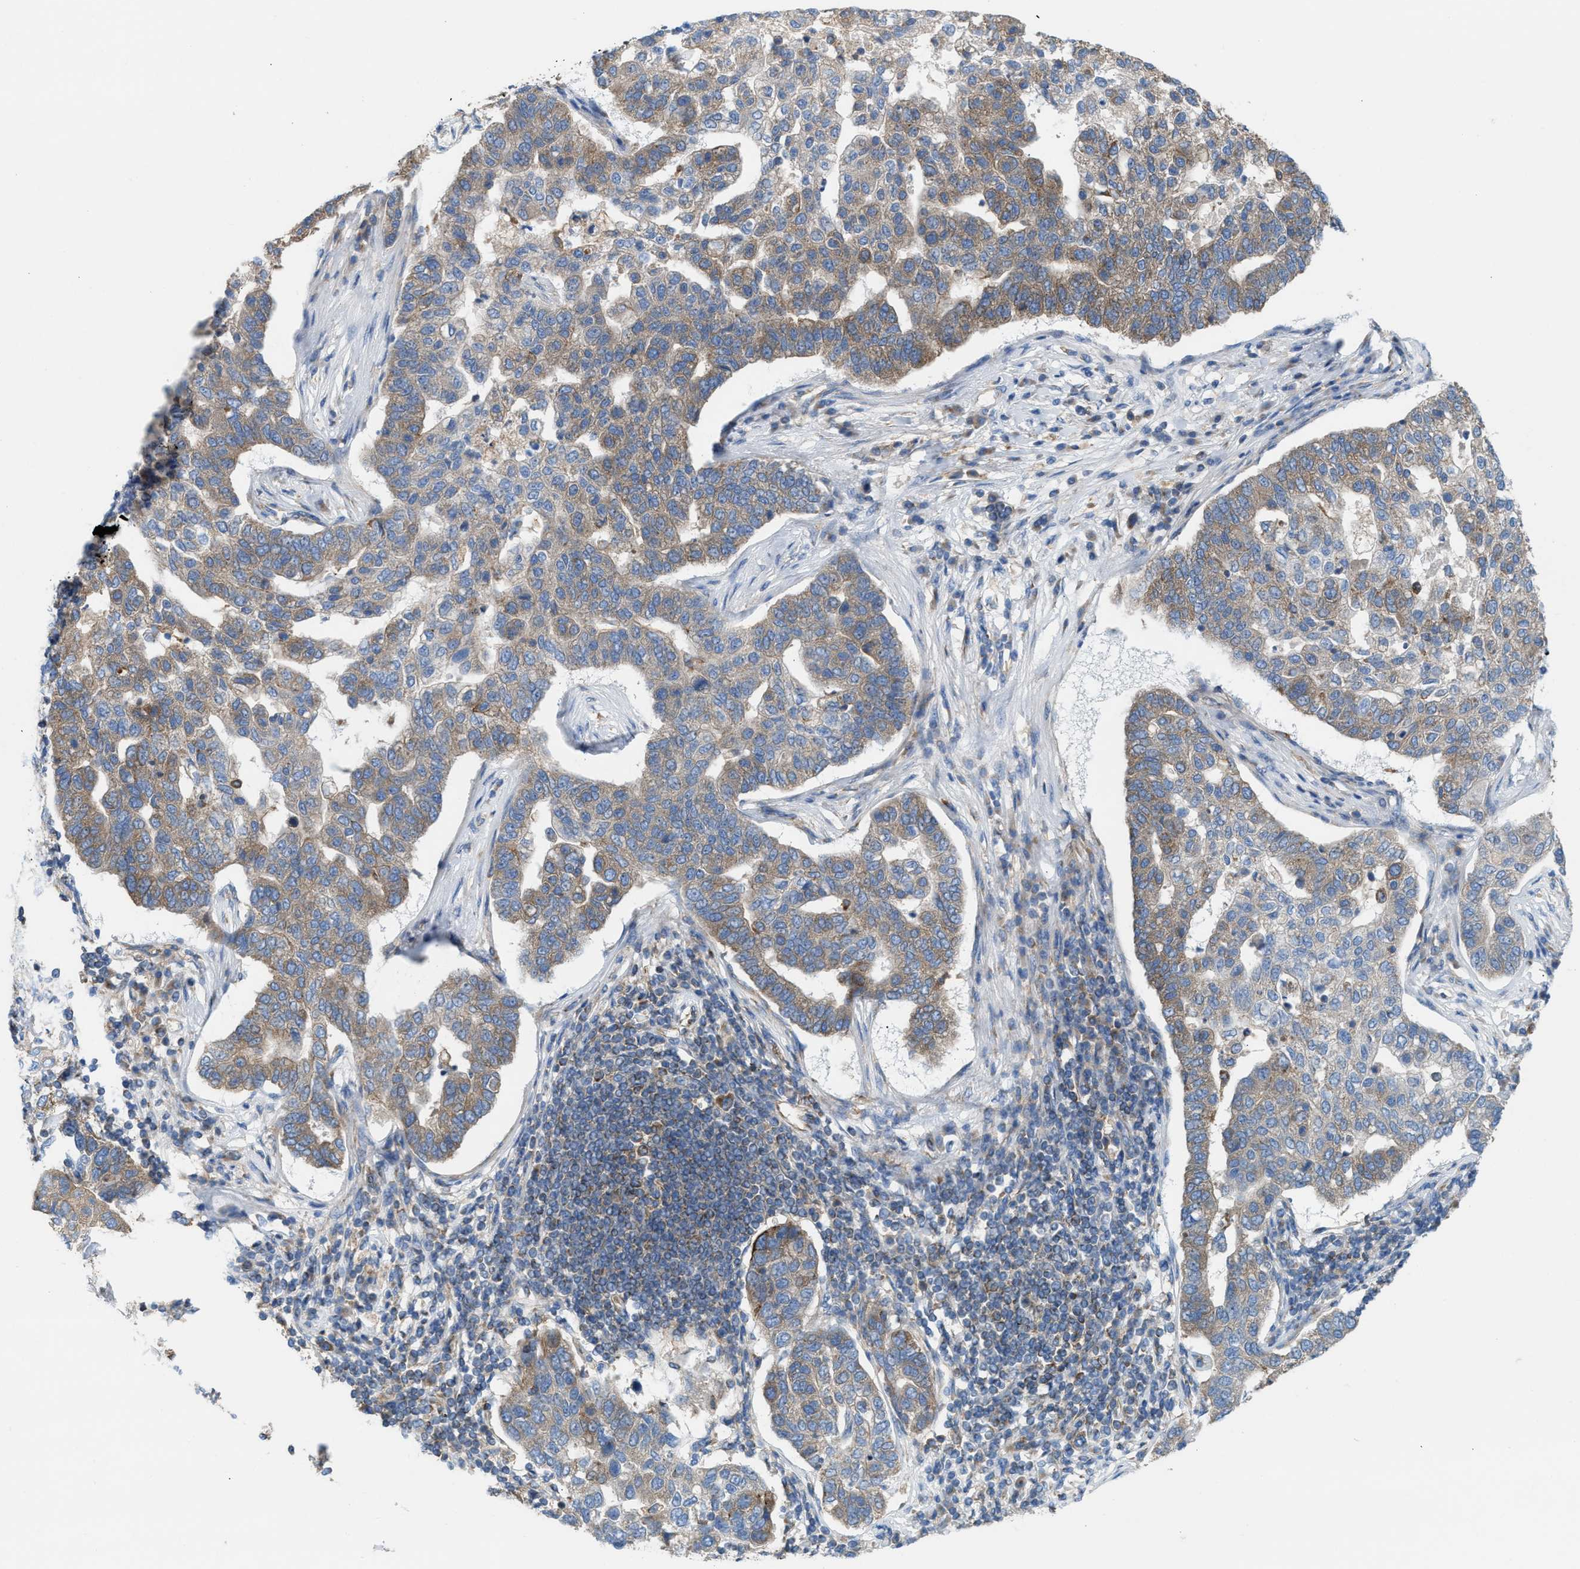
{"staining": {"intensity": "moderate", "quantity": ">75%", "location": "cytoplasmic/membranous"}, "tissue": "pancreatic cancer", "cell_type": "Tumor cells", "image_type": "cancer", "snomed": [{"axis": "morphology", "description": "Adenocarcinoma, NOS"}, {"axis": "topography", "description": "Pancreas"}], "caption": "Adenocarcinoma (pancreatic) stained with IHC reveals moderate cytoplasmic/membranous expression in about >75% of tumor cells. (Stains: DAB in brown, nuclei in blue, Microscopy: brightfield microscopy at high magnification).", "gene": "TBC1D15", "patient": {"sex": "female", "age": 61}}